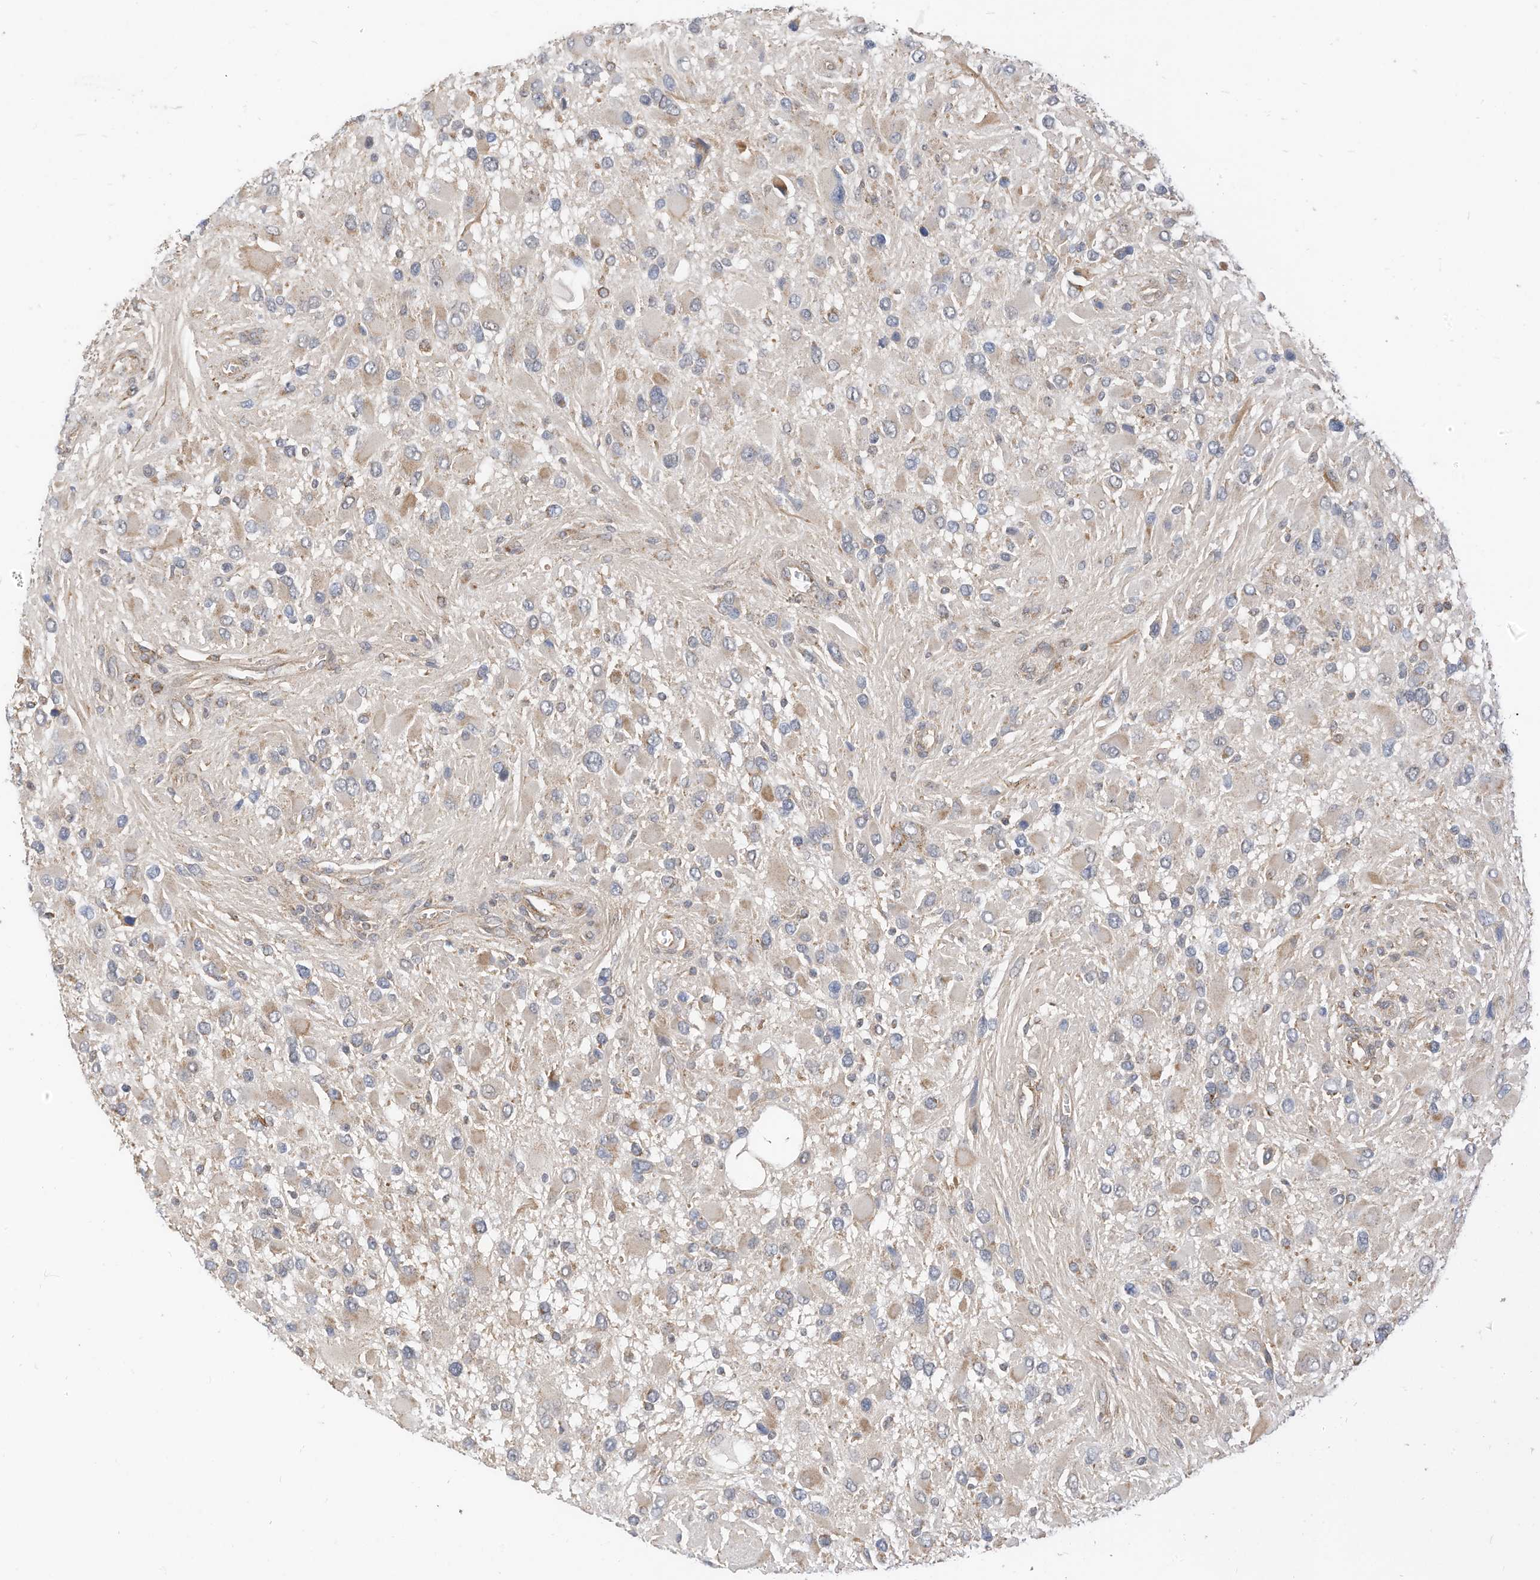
{"staining": {"intensity": "weak", "quantity": "<25%", "location": "cytoplasmic/membranous"}, "tissue": "glioma", "cell_type": "Tumor cells", "image_type": "cancer", "snomed": [{"axis": "morphology", "description": "Glioma, malignant, High grade"}, {"axis": "topography", "description": "Brain"}], "caption": "Tumor cells show no significant staining in glioma. Brightfield microscopy of immunohistochemistry (IHC) stained with DAB (3,3'-diaminobenzidine) (brown) and hematoxylin (blue), captured at high magnification.", "gene": "METTL6", "patient": {"sex": "male", "age": 53}}